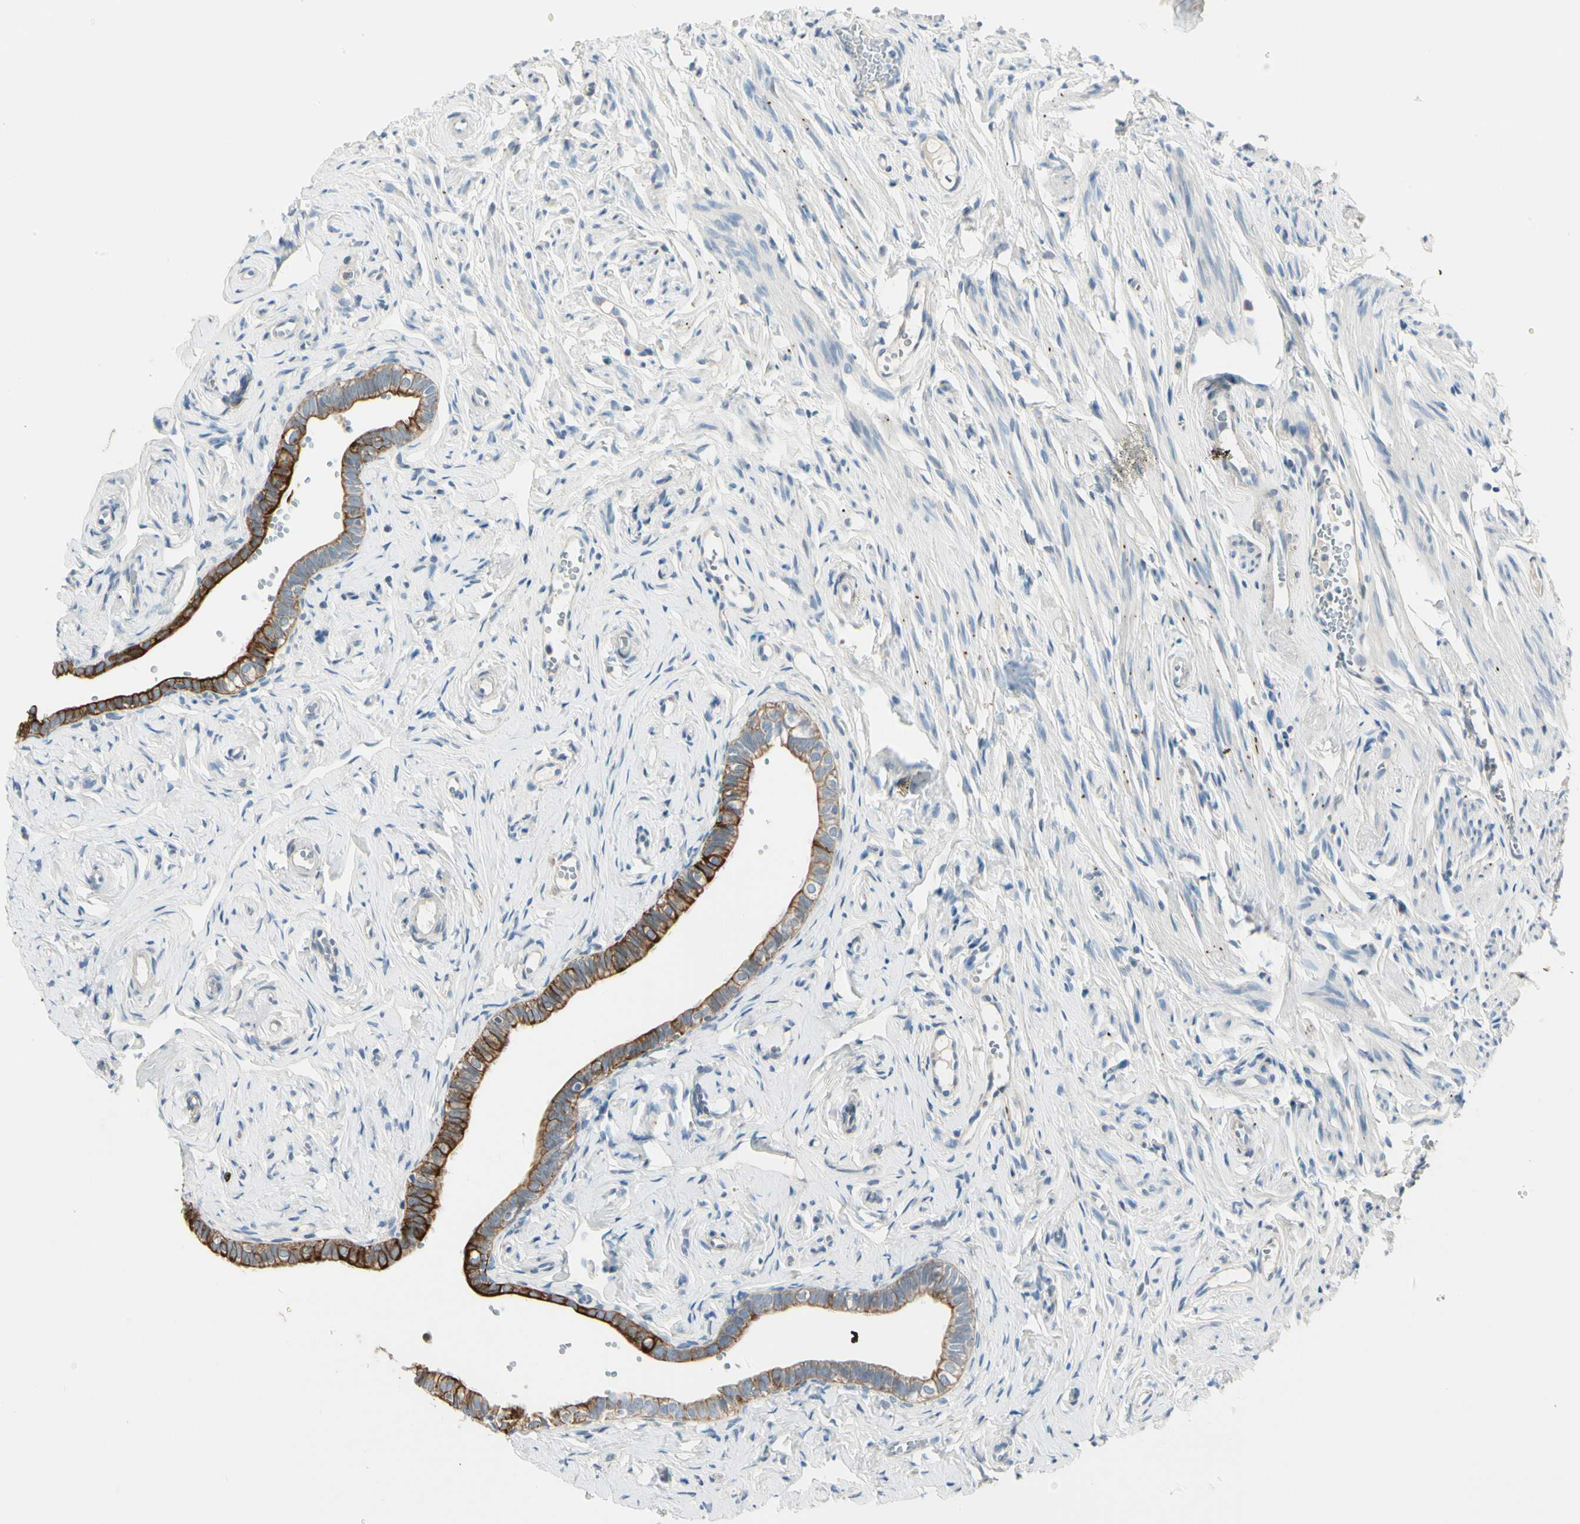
{"staining": {"intensity": "strong", "quantity": ">75%", "location": "cytoplasmic/membranous"}, "tissue": "fallopian tube", "cell_type": "Glandular cells", "image_type": "normal", "snomed": [{"axis": "morphology", "description": "Normal tissue, NOS"}, {"axis": "topography", "description": "Fallopian tube"}], "caption": "Immunohistochemistry (DAB) staining of benign human fallopian tube displays strong cytoplasmic/membranous protein positivity in about >75% of glandular cells.", "gene": "DUSP12", "patient": {"sex": "female", "age": 71}}